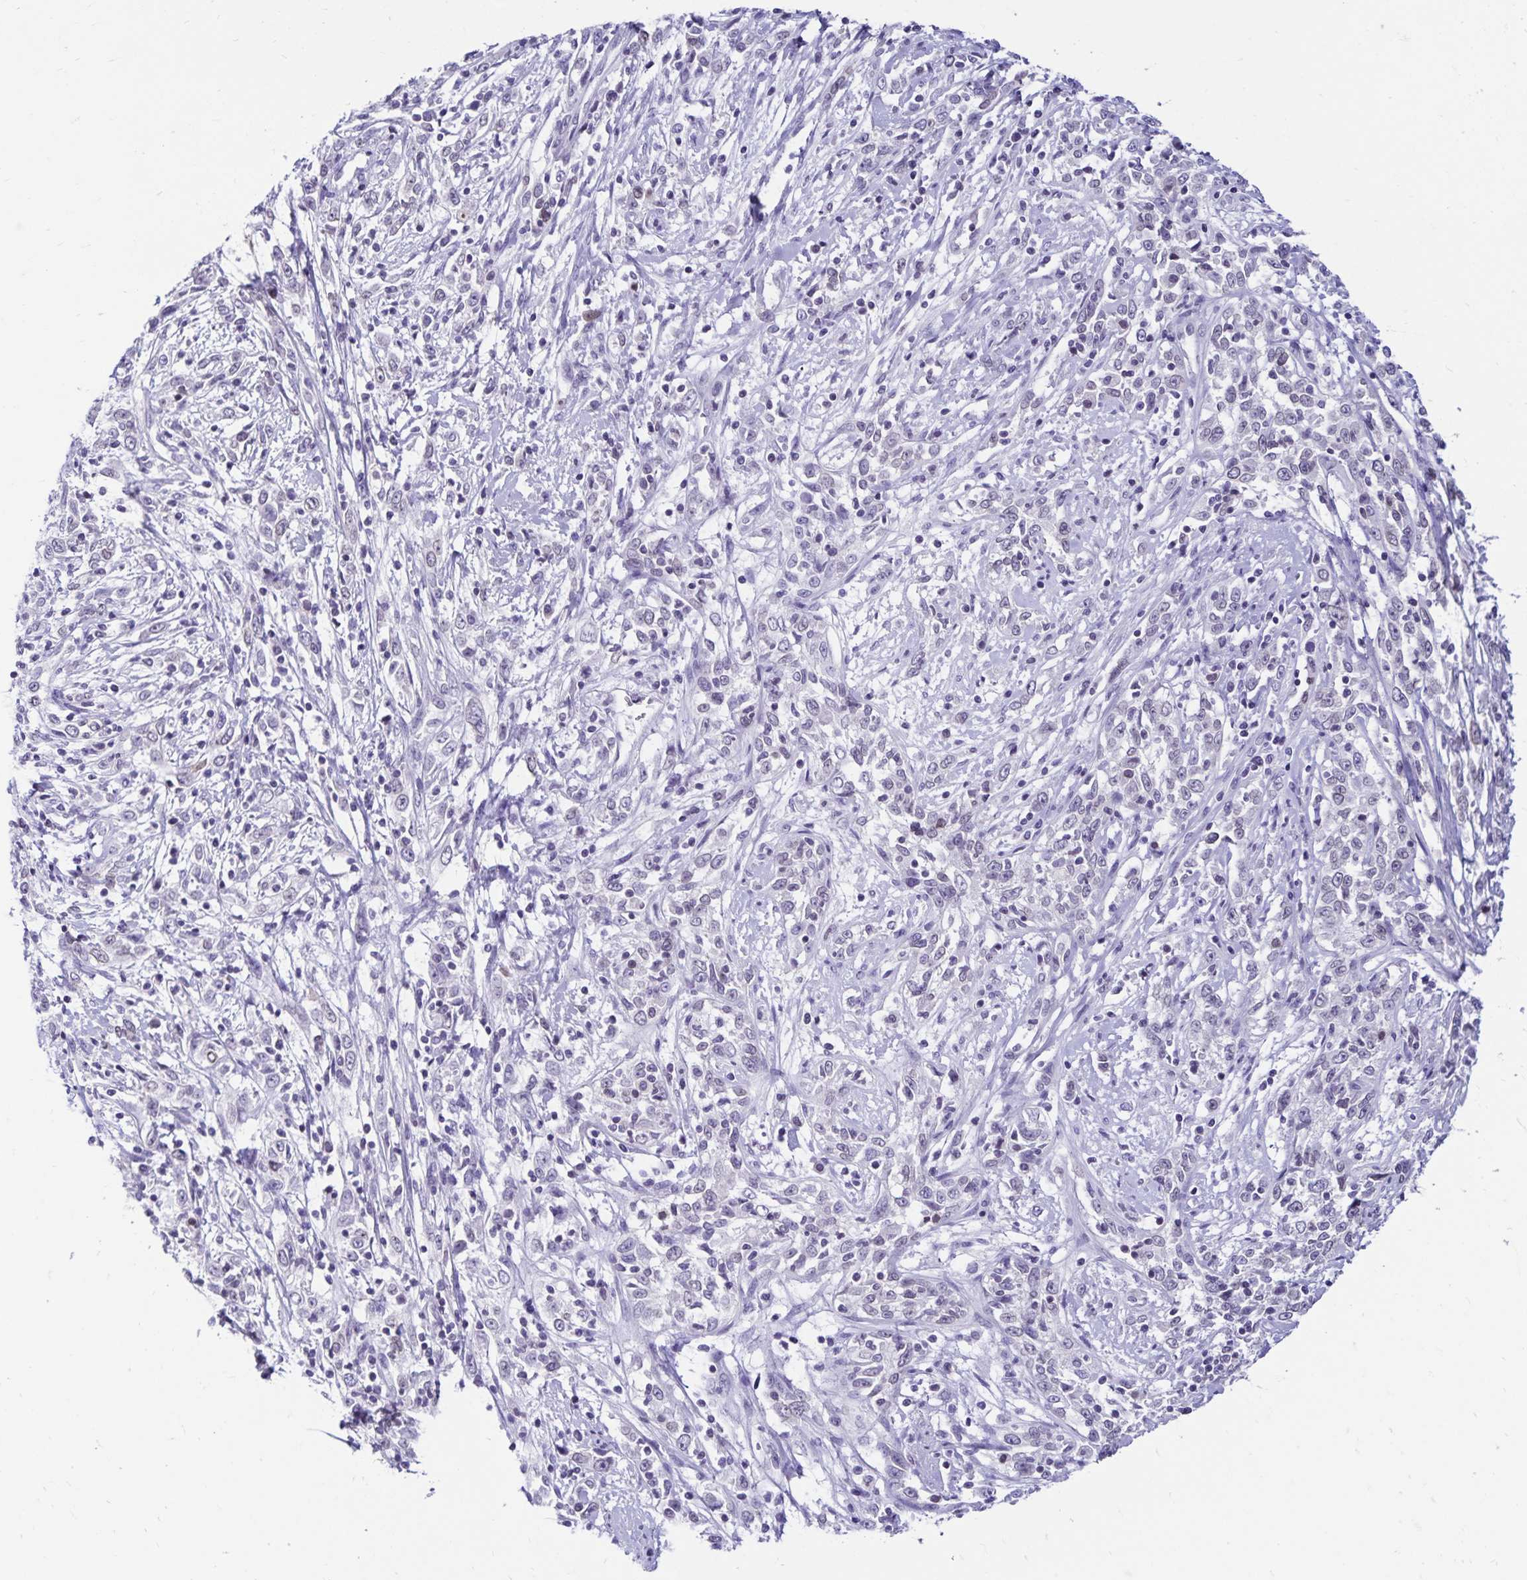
{"staining": {"intensity": "negative", "quantity": "none", "location": "none"}, "tissue": "cervical cancer", "cell_type": "Tumor cells", "image_type": "cancer", "snomed": [{"axis": "morphology", "description": "Adenocarcinoma, NOS"}, {"axis": "topography", "description": "Cervix"}], "caption": "There is no significant positivity in tumor cells of cervical cancer (adenocarcinoma).", "gene": "FAM166C", "patient": {"sex": "female", "age": 40}}